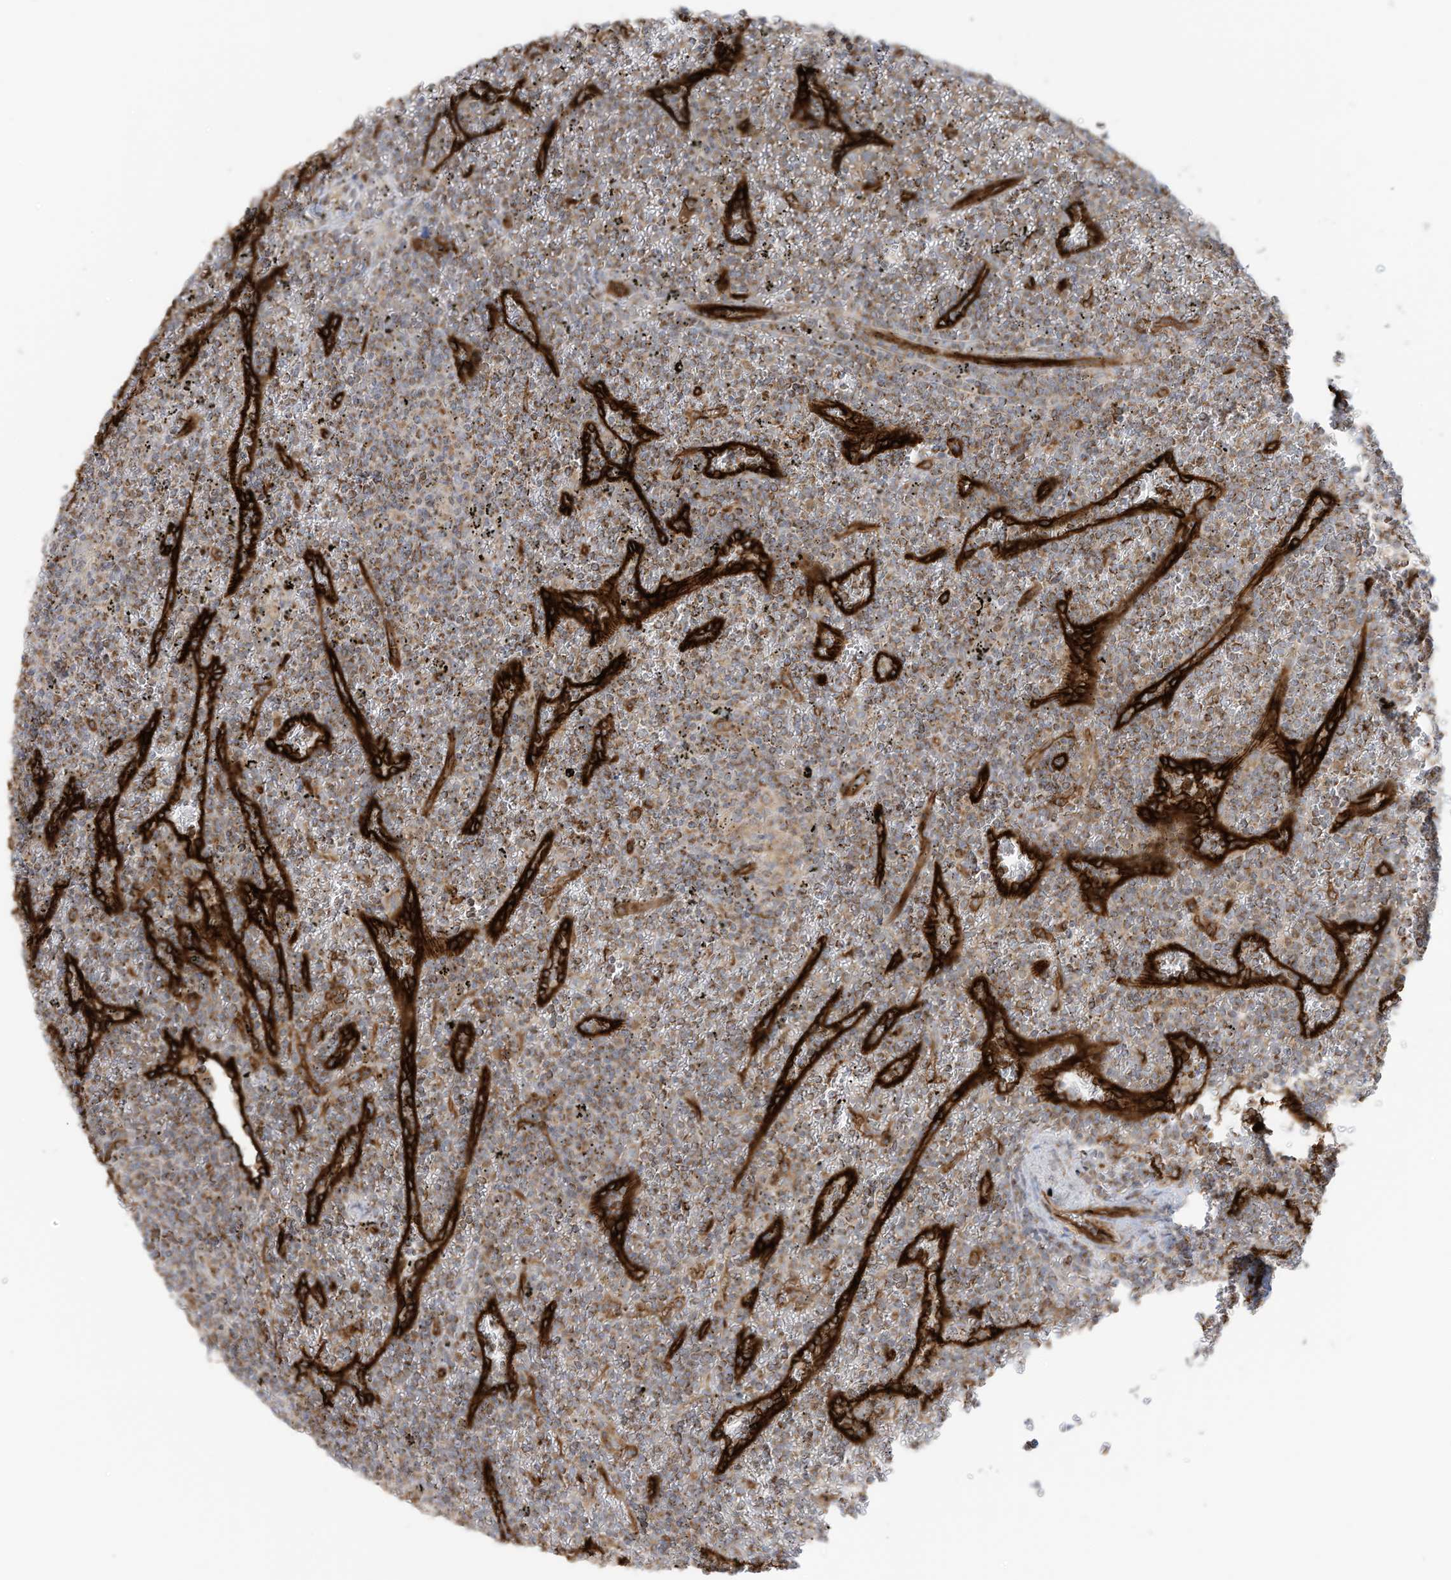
{"staining": {"intensity": "weak", "quantity": ">75%", "location": "cytoplasmic/membranous"}, "tissue": "lymphoma", "cell_type": "Tumor cells", "image_type": "cancer", "snomed": [{"axis": "morphology", "description": "Malignant lymphoma, non-Hodgkin's type, Low grade"}, {"axis": "topography", "description": "Spleen"}], "caption": "Protein analysis of lymphoma tissue reveals weak cytoplasmic/membranous expression in about >75% of tumor cells.", "gene": "ABCB7", "patient": {"sex": "female", "age": 19}}